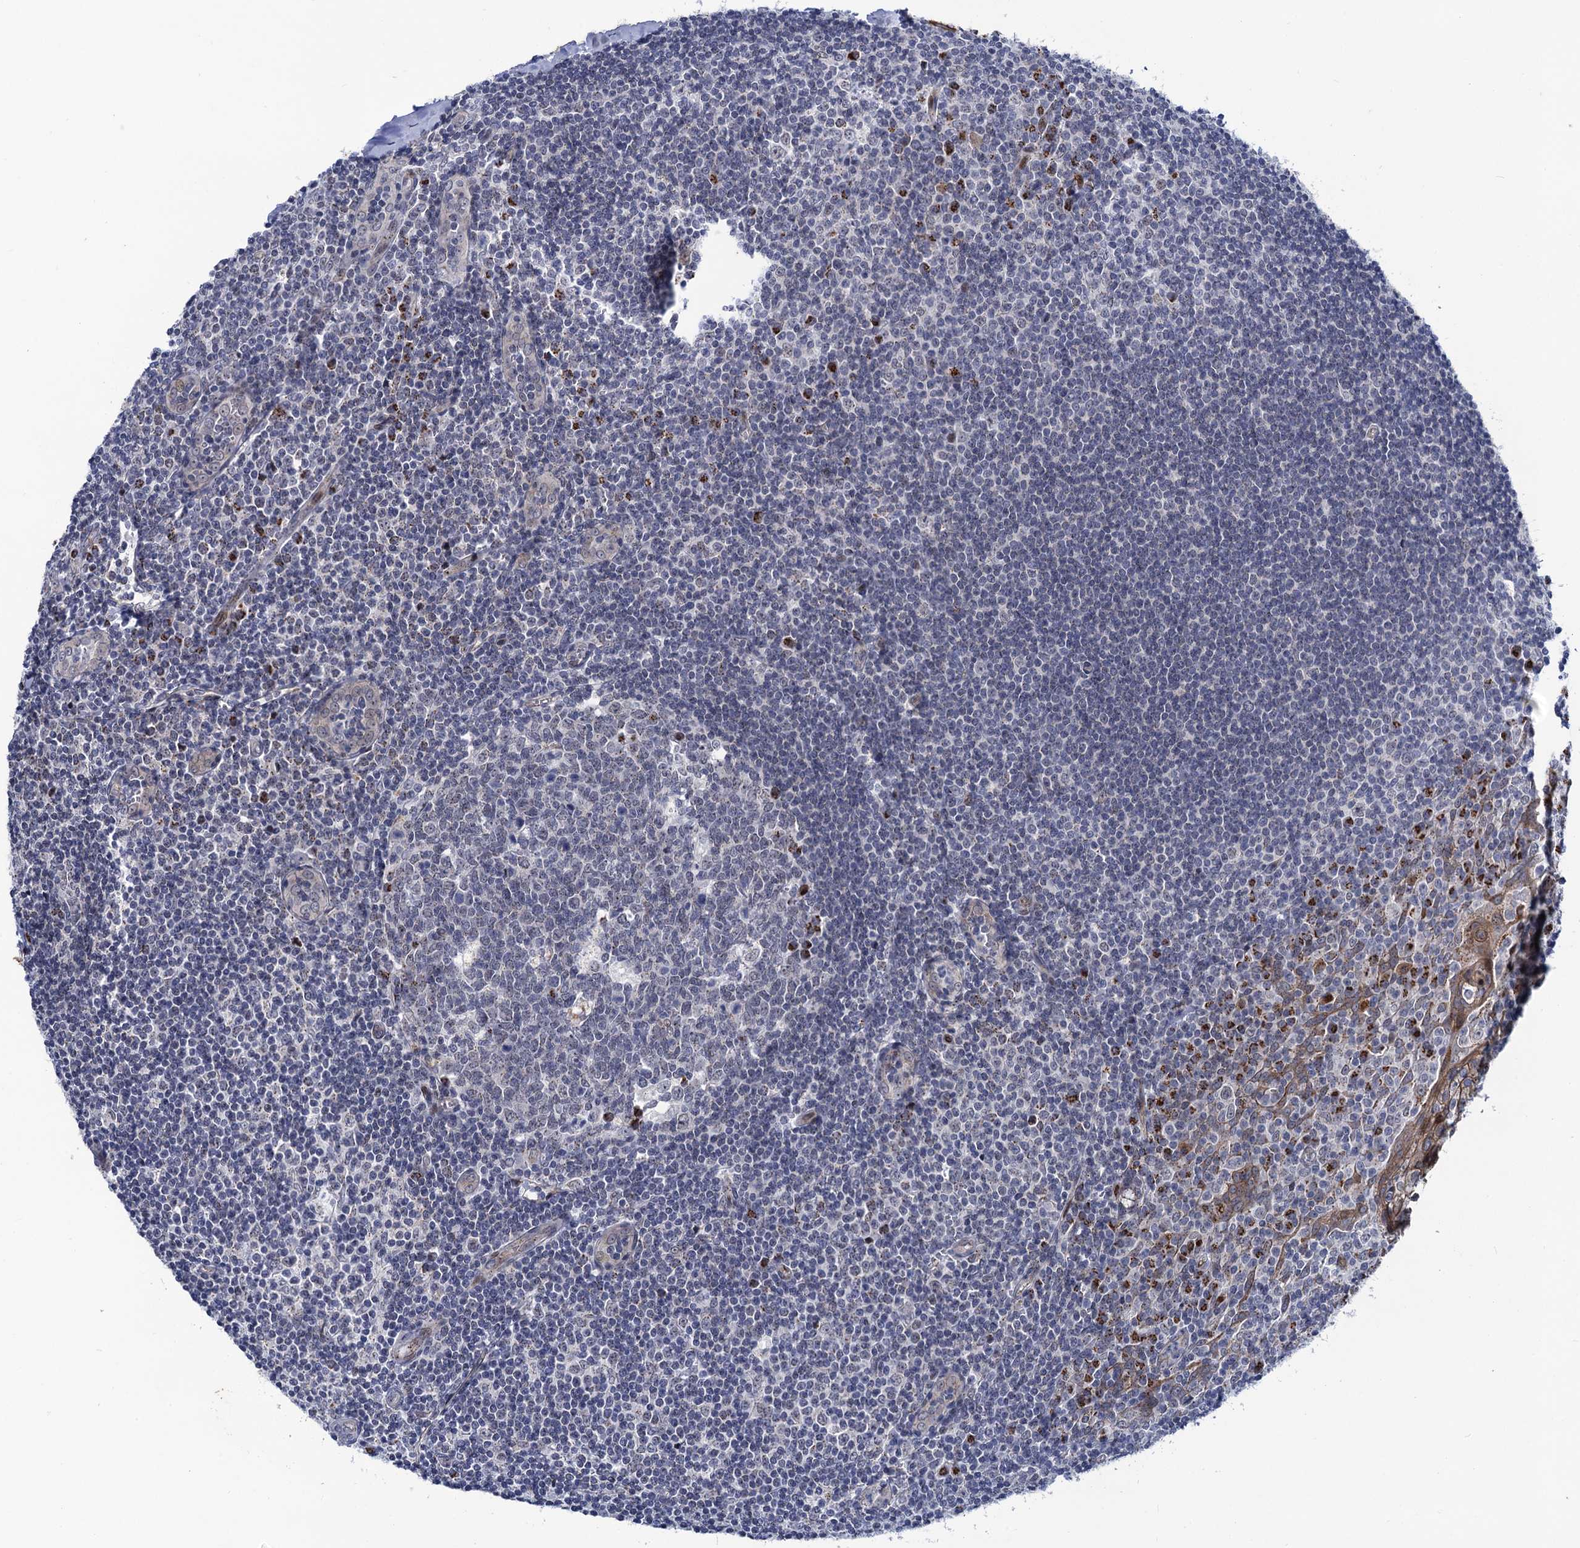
{"staining": {"intensity": "strong", "quantity": "<25%", "location": "cytoplasmic/membranous"}, "tissue": "tonsil", "cell_type": "Germinal center cells", "image_type": "normal", "snomed": [{"axis": "morphology", "description": "Normal tissue, NOS"}, {"axis": "topography", "description": "Tonsil"}], "caption": "About <25% of germinal center cells in benign tonsil show strong cytoplasmic/membranous protein expression as visualized by brown immunohistochemical staining.", "gene": "THAP2", "patient": {"sex": "male", "age": 27}}